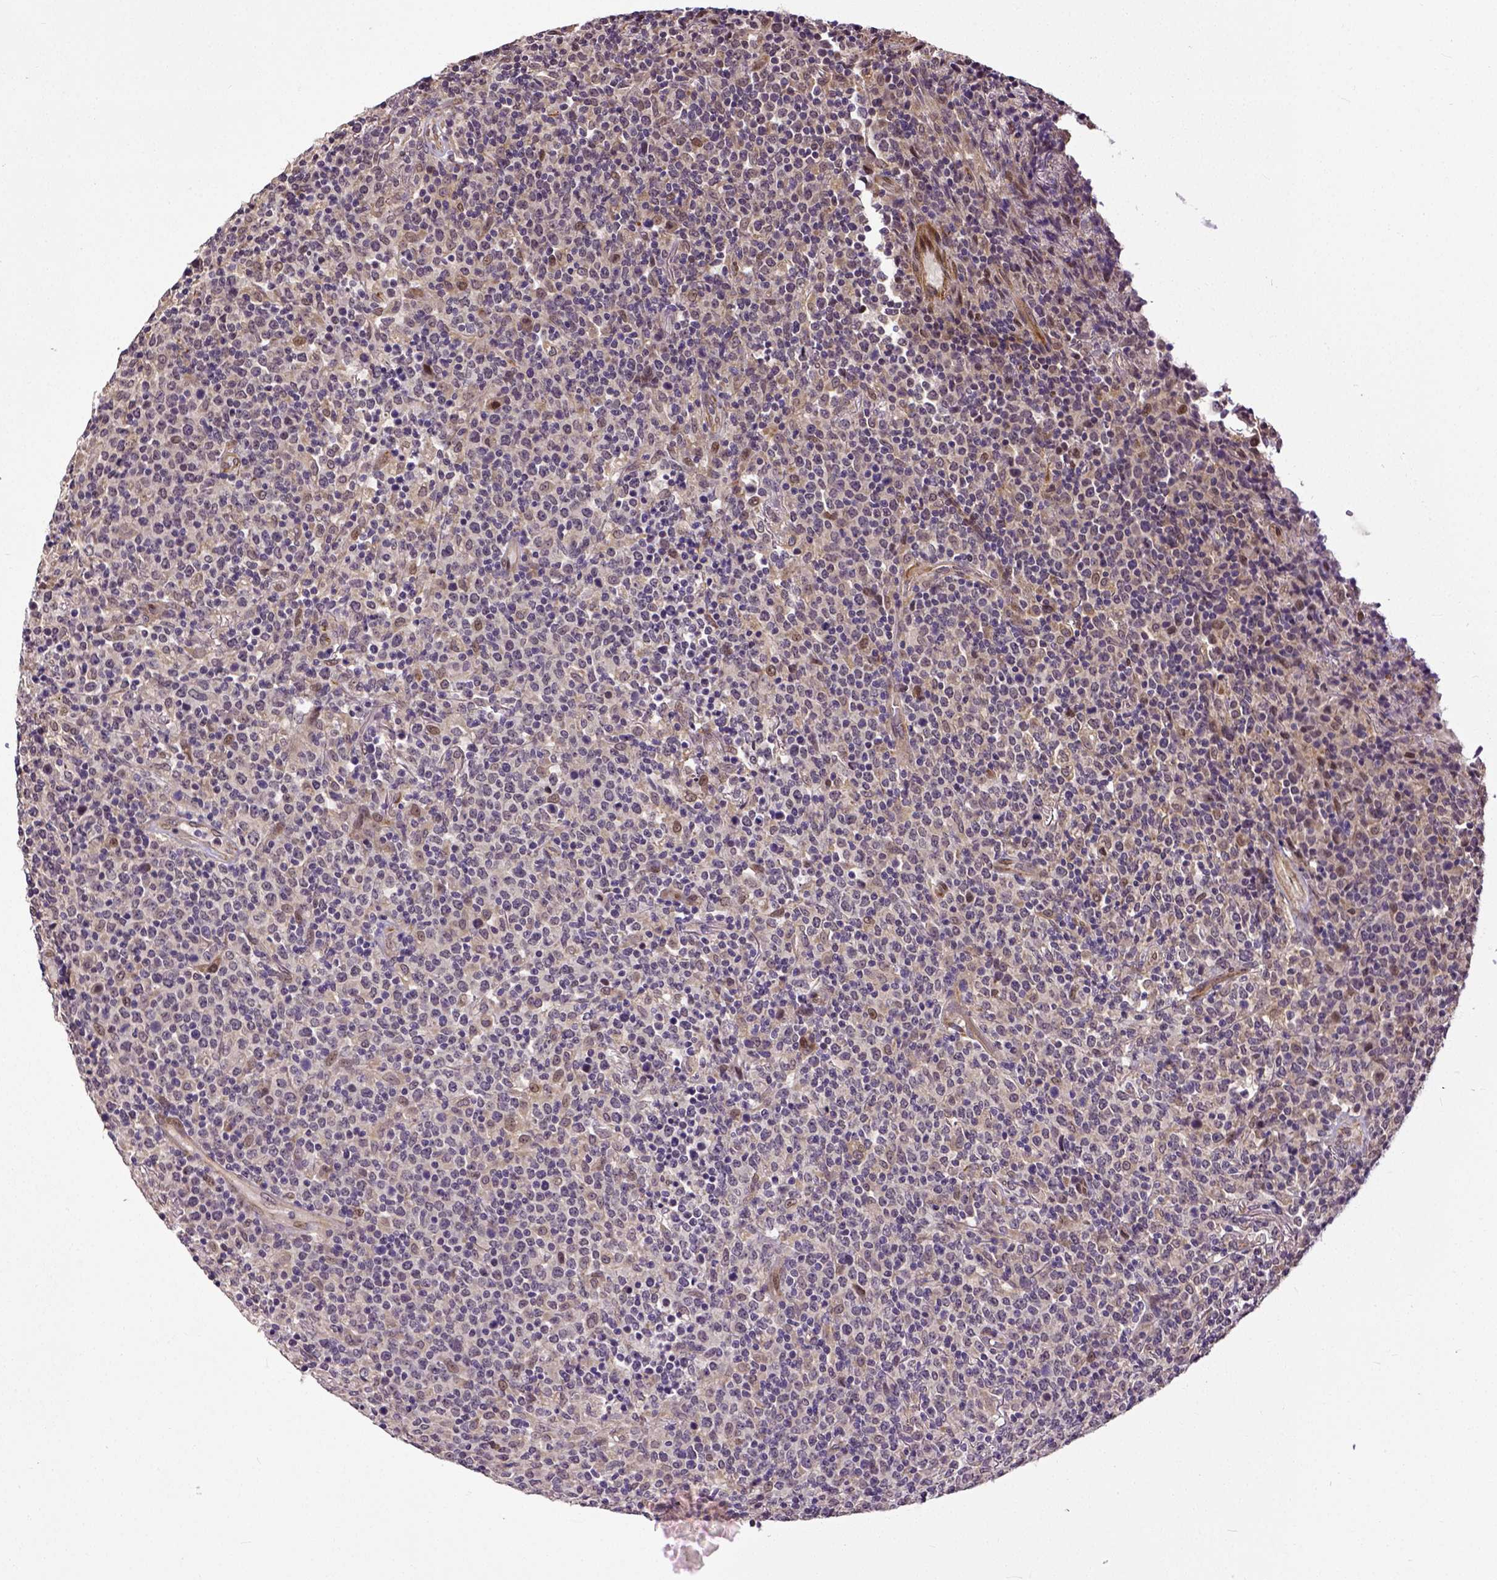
{"staining": {"intensity": "weak", "quantity": ">75%", "location": "cytoplasmic/membranous"}, "tissue": "lymphoma", "cell_type": "Tumor cells", "image_type": "cancer", "snomed": [{"axis": "morphology", "description": "Malignant lymphoma, non-Hodgkin's type, High grade"}, {"axis": "topography", "description": "Lung"}], "caption": "Malignant lymphoma, non-Hodgkin's type (high-grade) stained with a protein marker displays weak staining in tumor cells.", "gene": "DICER1", "patient": {"sex": "male", "age": 79}}